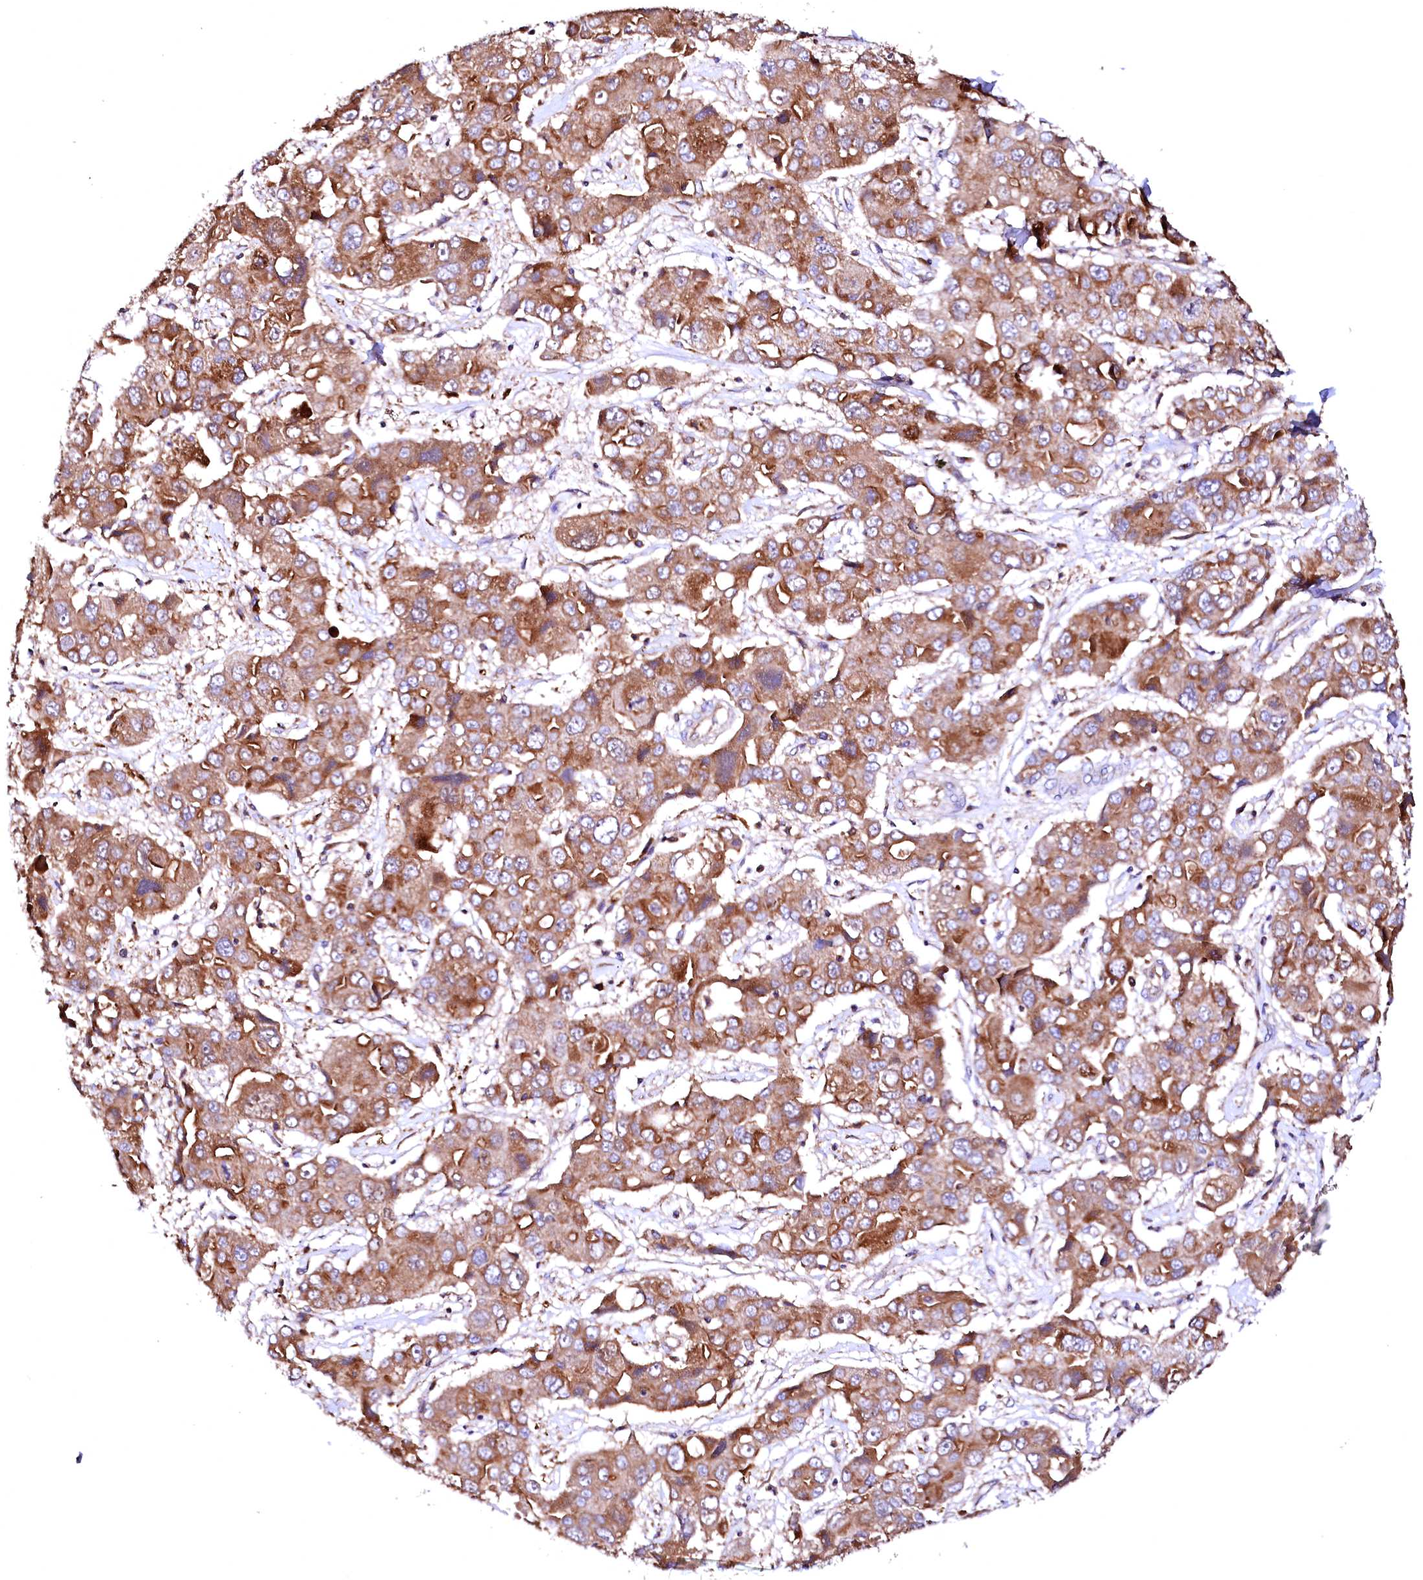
{"staining": {"intensity": "moderate", "quantity": ">75%", "location": "cytoplasmic/membranous"}, "tissue": "liver cancer", "cell_type": "Tumor cells", "image_type": "cancer", "snomed": [{"axis": "morphology", "description": "Cholangiocarcinoma"}, {"axis": "topography", "description": "Liver"}], "caption": "Tumor cells display moderate cytoplasmic/membranous expression in about >75% of cells in liver cancer (cholangiocarcinoma).", "gene": "ST3GAL1", "patient": {"sex": "male", "age": 67}}